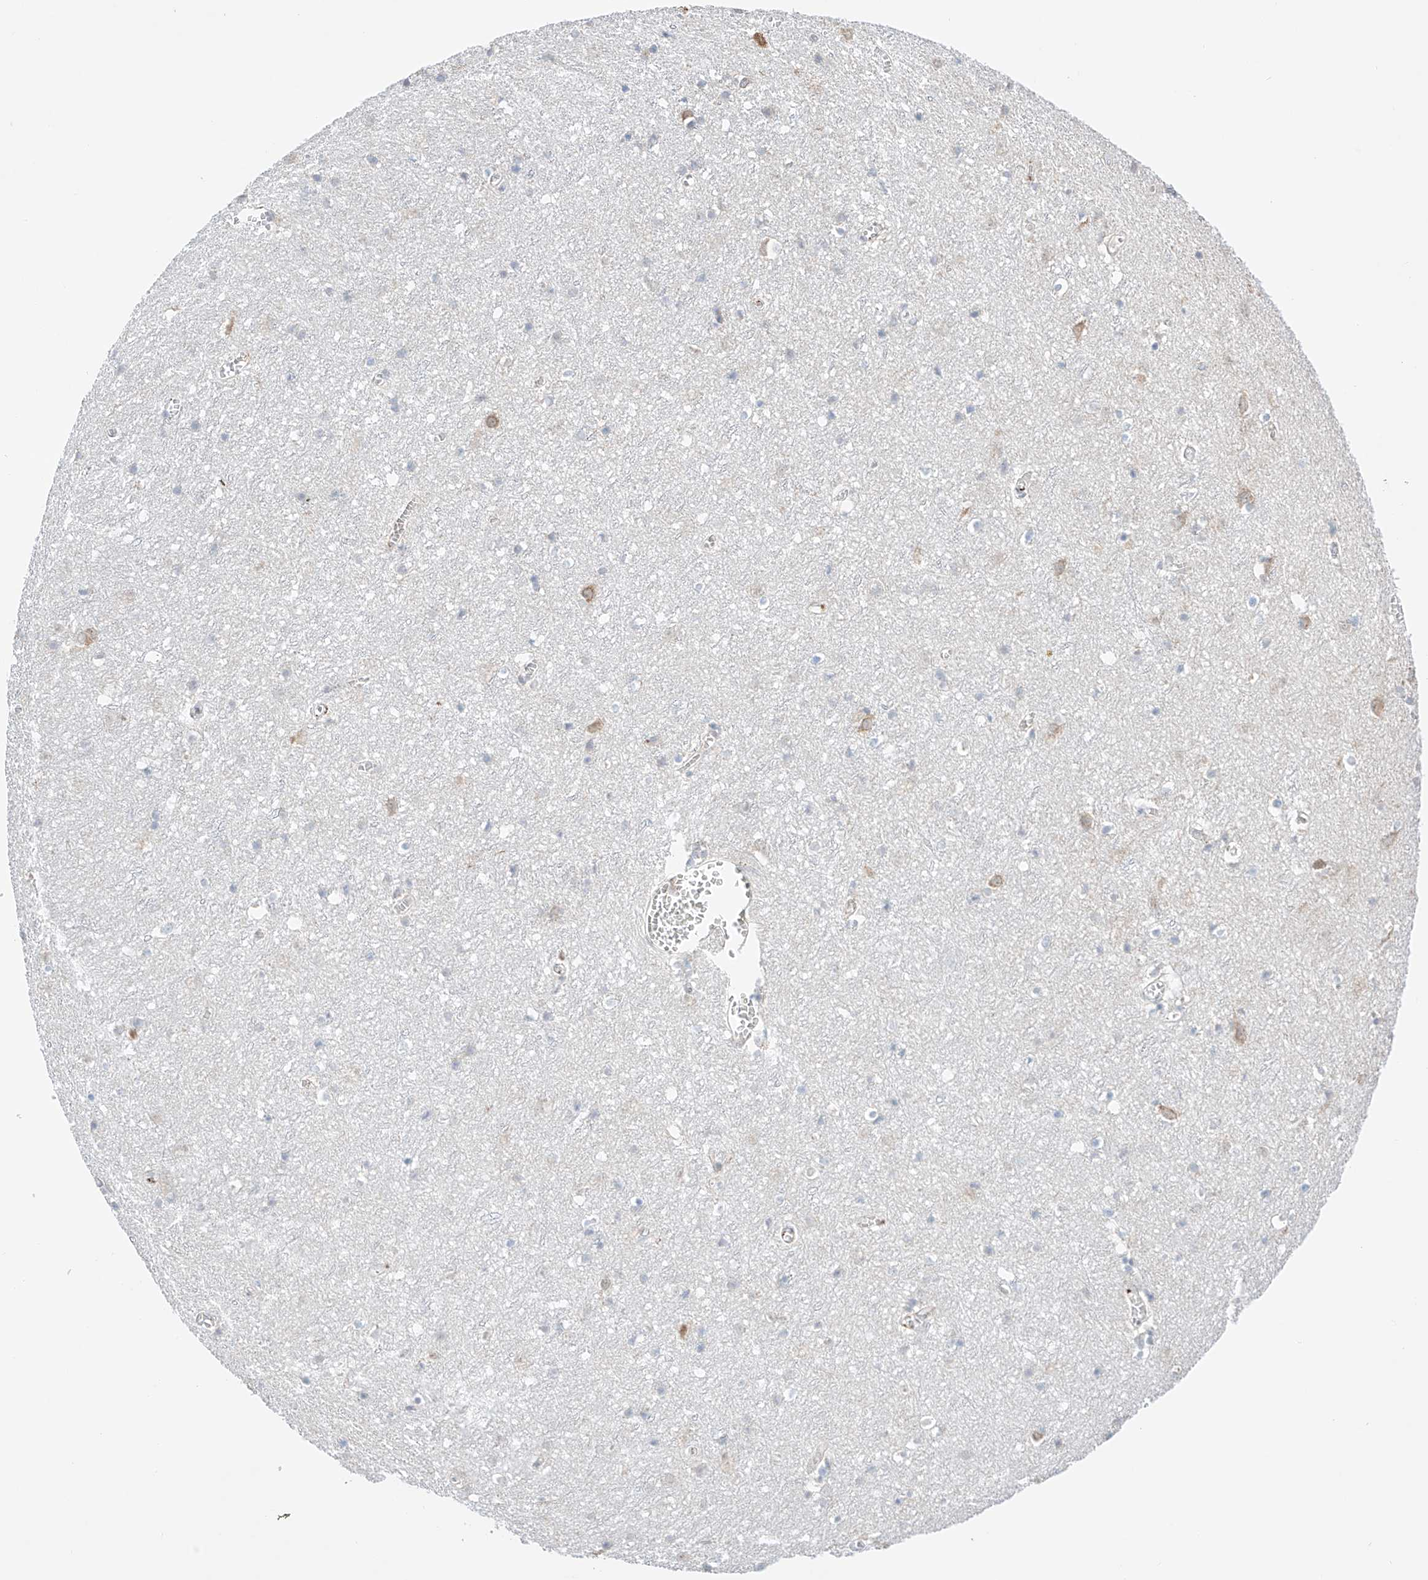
{"staining": {"intensity": "moderate", "quantity": "25%-75%", "location": "cytoplasmic/membranous"}, "tissue": "cerebral cortex", "cell_type": "Endothelial cells", "image_type": "normal", "snomed": [{"axis": "morphology", "description": "Normal tissue, NOS"}, {"axis": "topography", "description": "Cerebral cortex"}], "caption": "Immunohistochemical staining of normal cerebral cortex exhibits moderate cytoplasmic/membranous protein staining in about 25%-75% of endothelial cells.", "gene": "PGGT1B", "patient": {"sex": "female", "age": 64}}